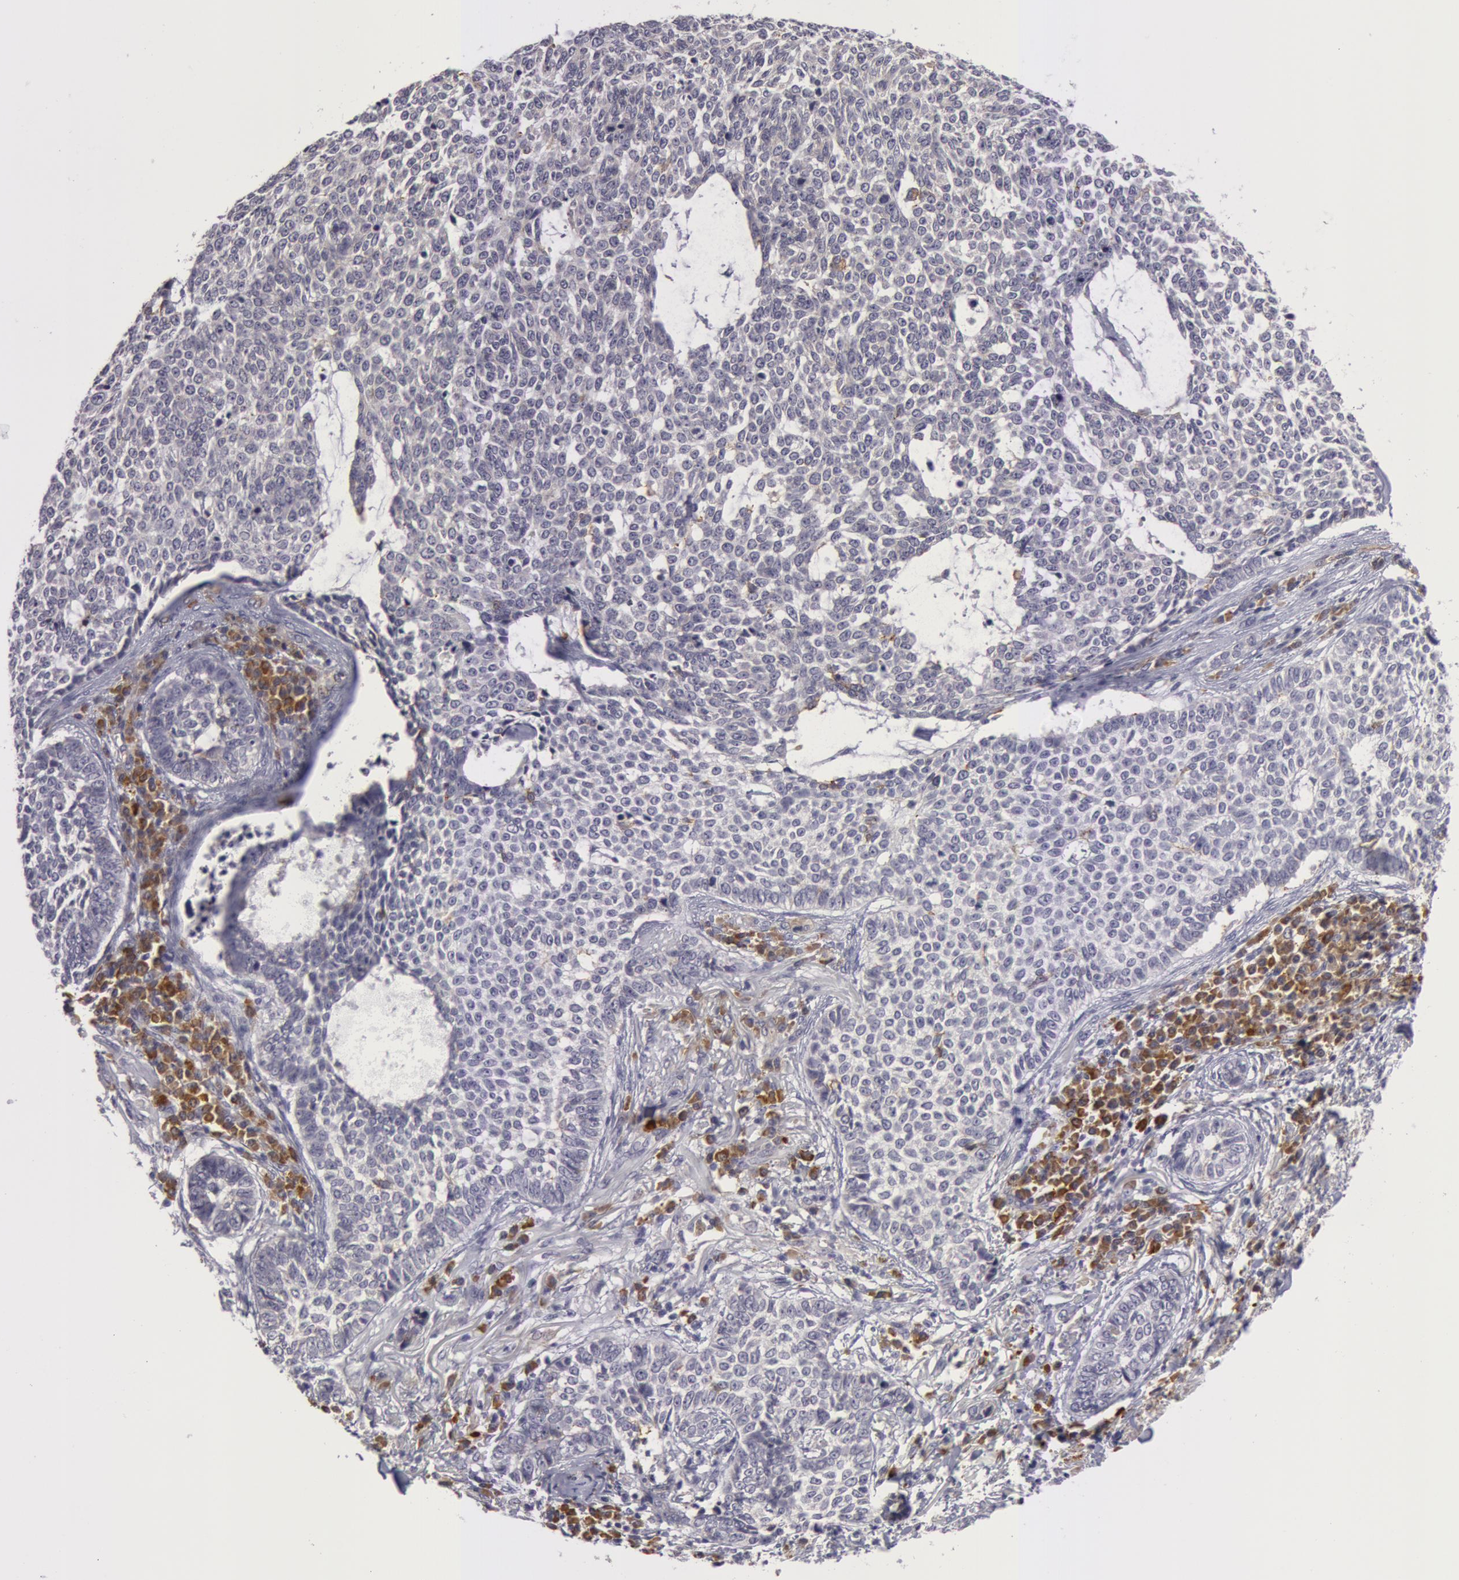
{"staining": {"intensity": "negative", "quantity": "none", "location": "none"}, "tissue": "skin cancer", "cell_type": "Tumor cells", "image_type": "cancer", "snomed": [{"axis": "morphology", "description": "Basal cell carcinoma"}, {"axis": "topography", "description": "Skin"}], "caption": "This is a micrograph of IHC staining of skin cancer, which shows no expression in tumor cells.", "gene": "IL23A", "patient": {"sex": "female", "age": 89}}